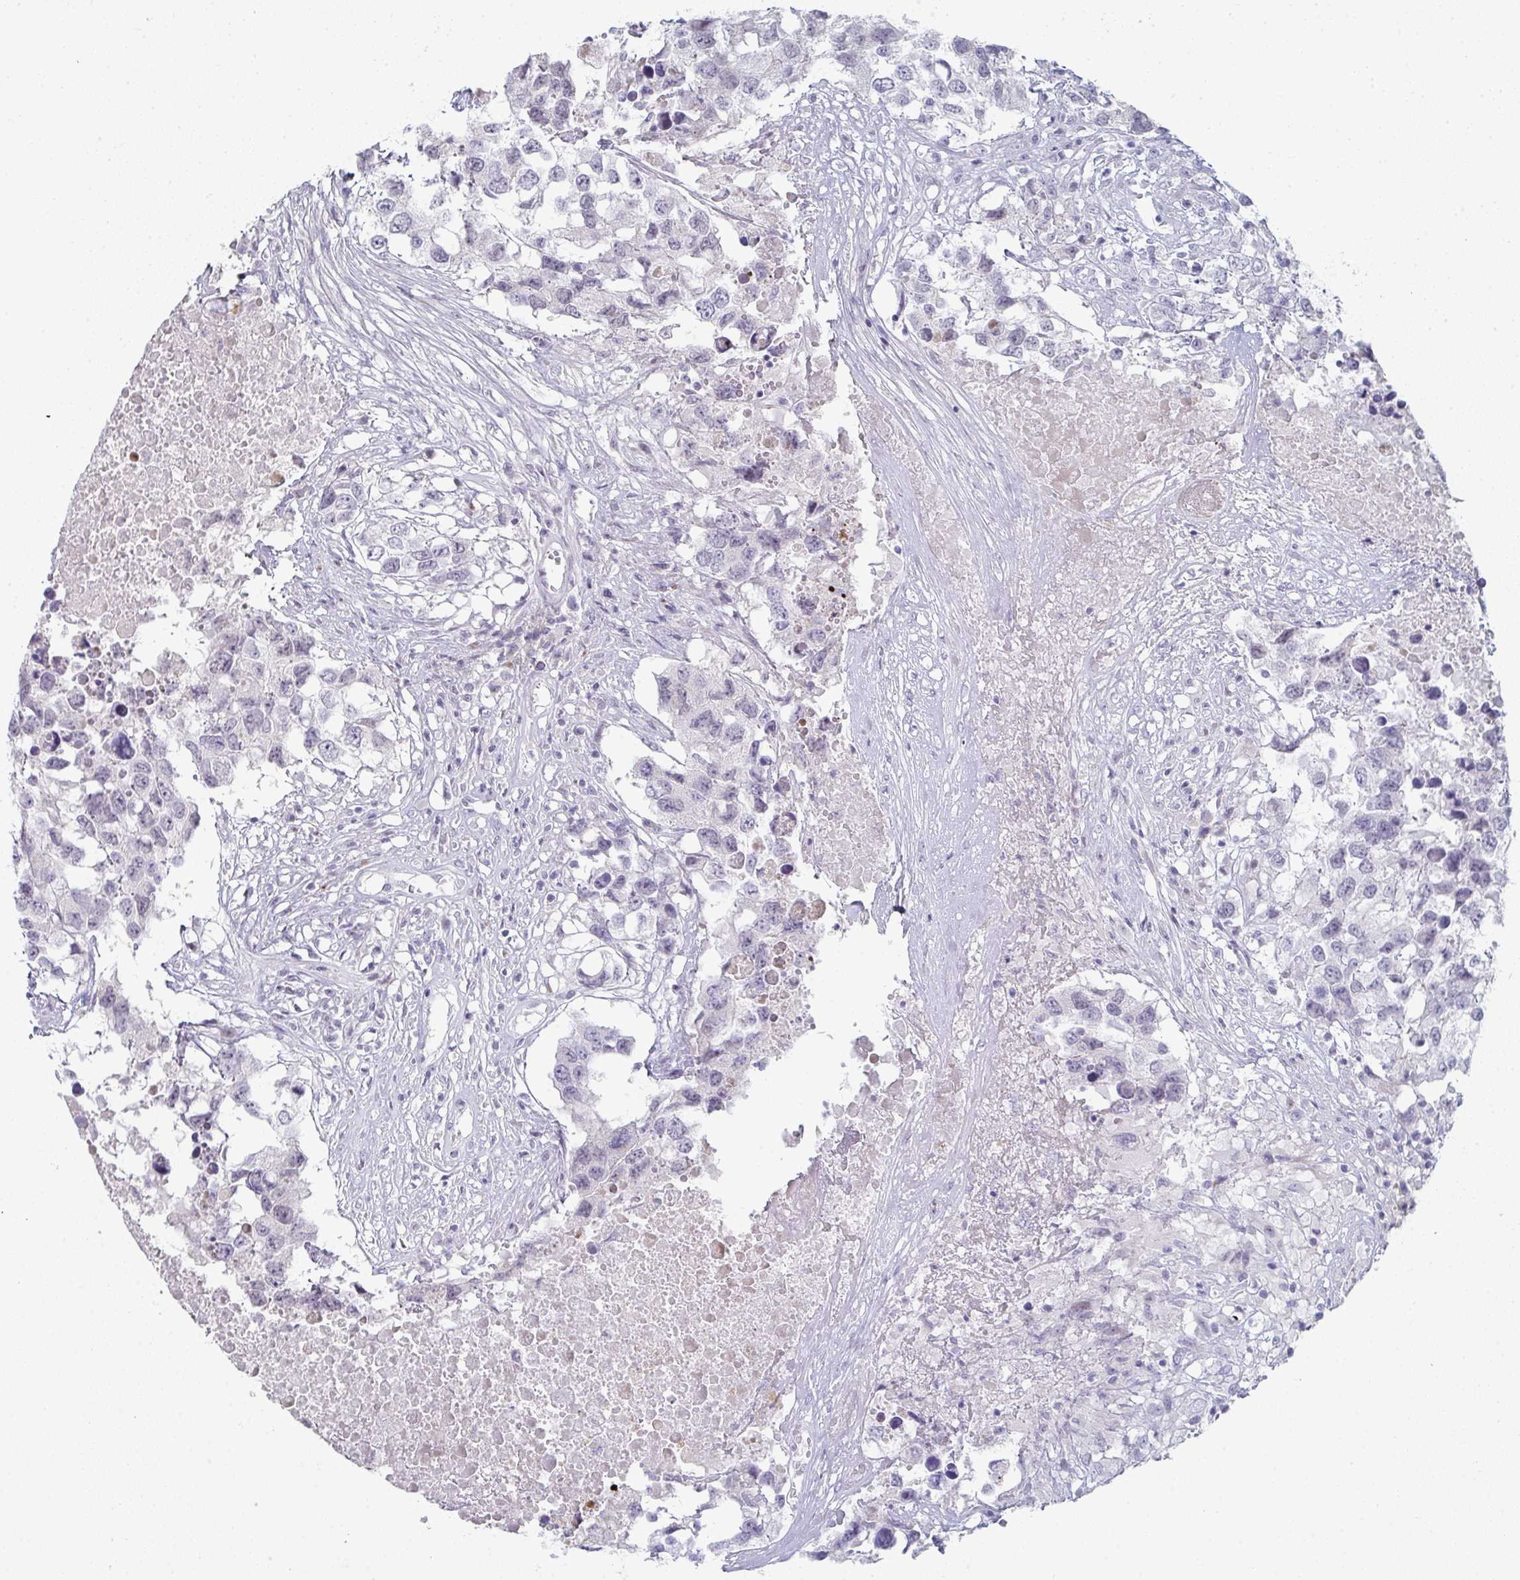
{"staining": {"intensity": "negative", "quantity": "none", "location": "none"}, "tissue": "testis cancer", "cell_type": "Tumor cells", "image_type": "cancer", "snomed": [{"axis": "morphology", "description": "Carcinoma, Embryonal, NOS"}, {"axis": "topography", "description": "Testis"}], "caption": "Immunohistochemistry of testis cancer (embryonal carcinoma) demonstrates no positivity in tumor cells. (Brightfield microscopy of DAB immunohistochemistry (IHC) at high magnification).", "gene": "A1CF", "patient": {"sex": "male", "age": 83}}